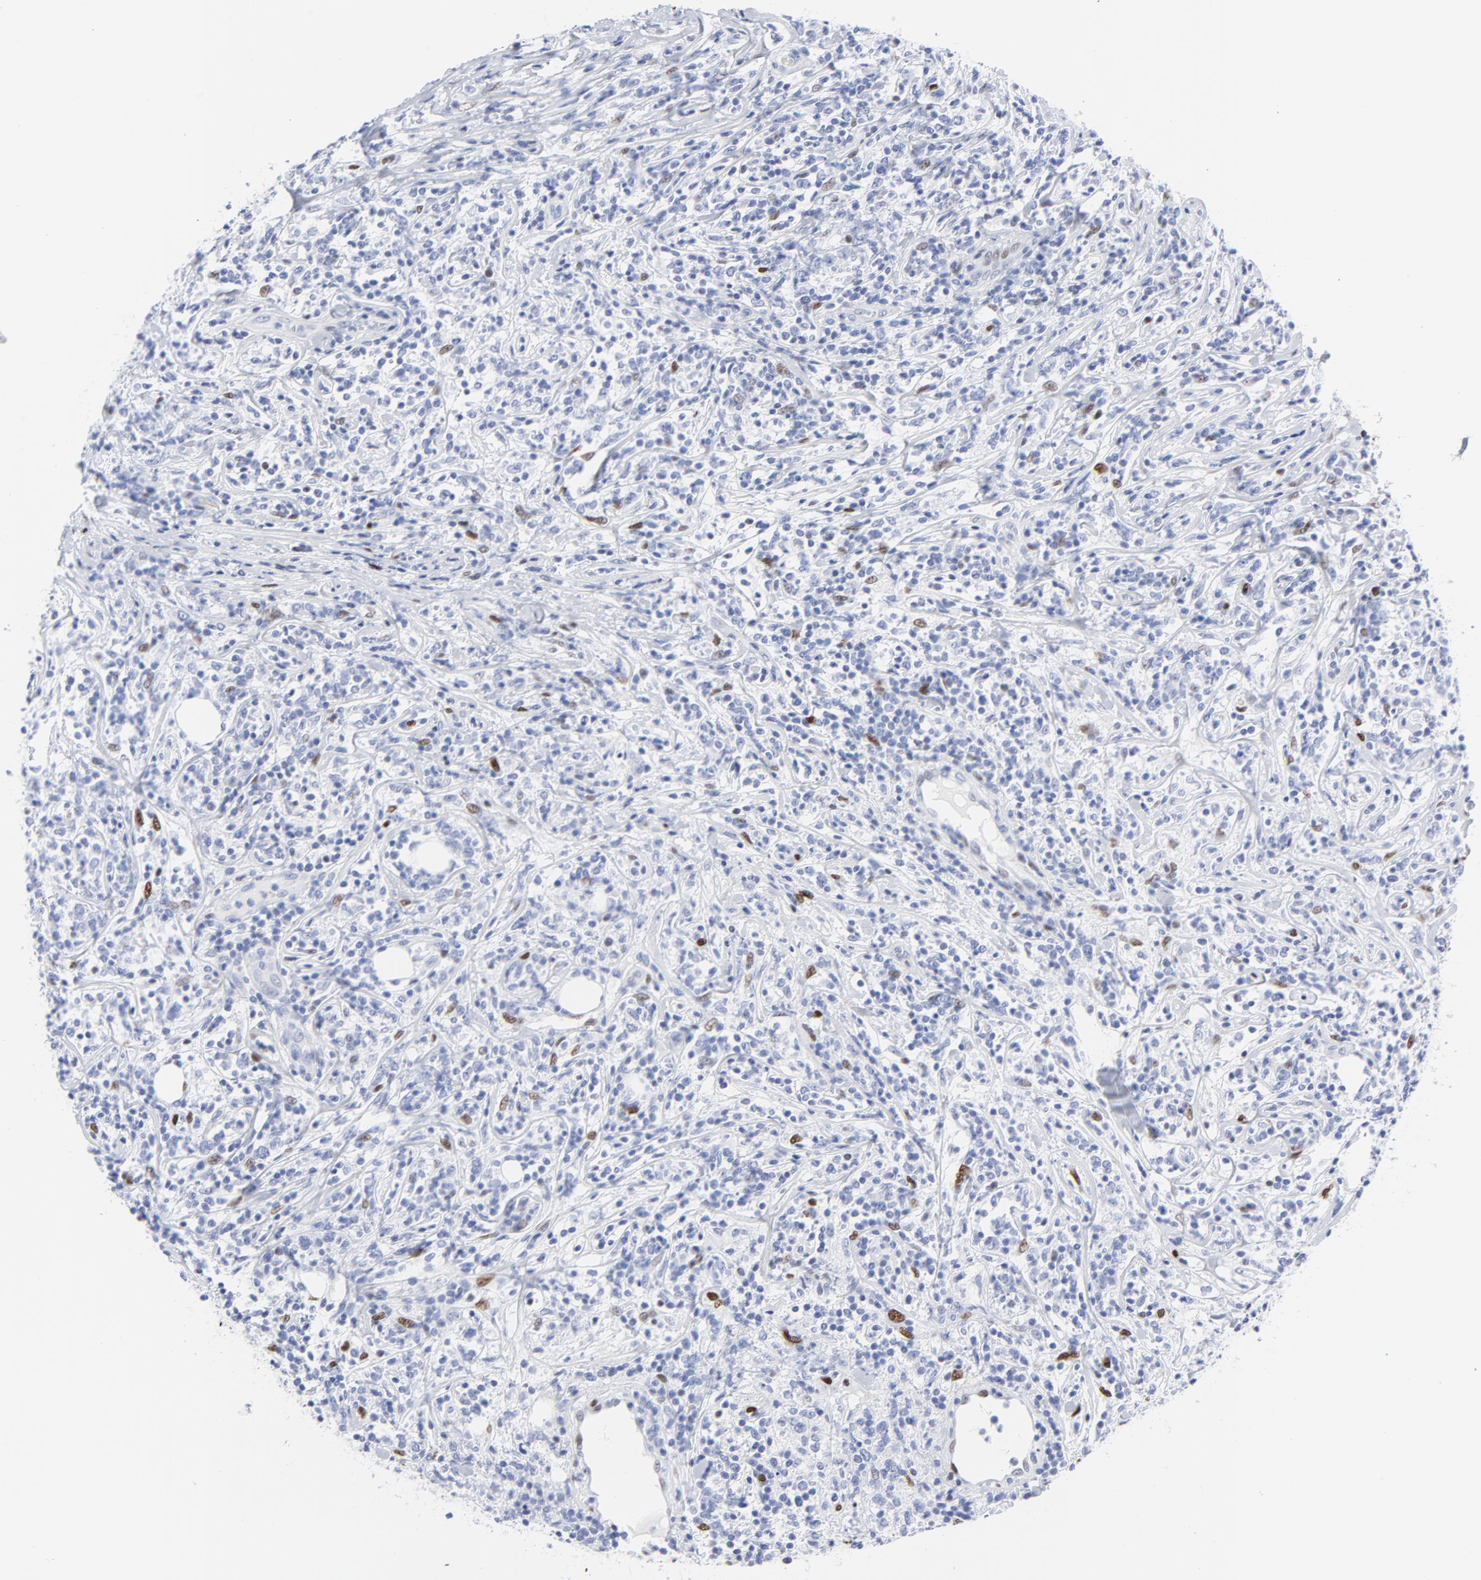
{"staining": {"intensity": "moderate", "quantity": "<25%", "location": "nuclear"}, "tissue": "lymphoma", "cell_type": "Tumor cells", "image_type": "cancer", "snomed": [{"axis": "morphology", "description": "Malignant lymphoma, non-Hodgkin's type, High grade"}, {"axis": "topography", "description": "Lymph node"}], "caption": "Immunohistochemistry (DAB (3,3'-diaminobenzidine)) staining of human high-grade malignant lymphoma, non-Hodgkin's type reveals moderate nuclear protein positivity in about <25% of tumor cells.", "gene": "JUN", "patient": {"sex": "female", "age": 84}}